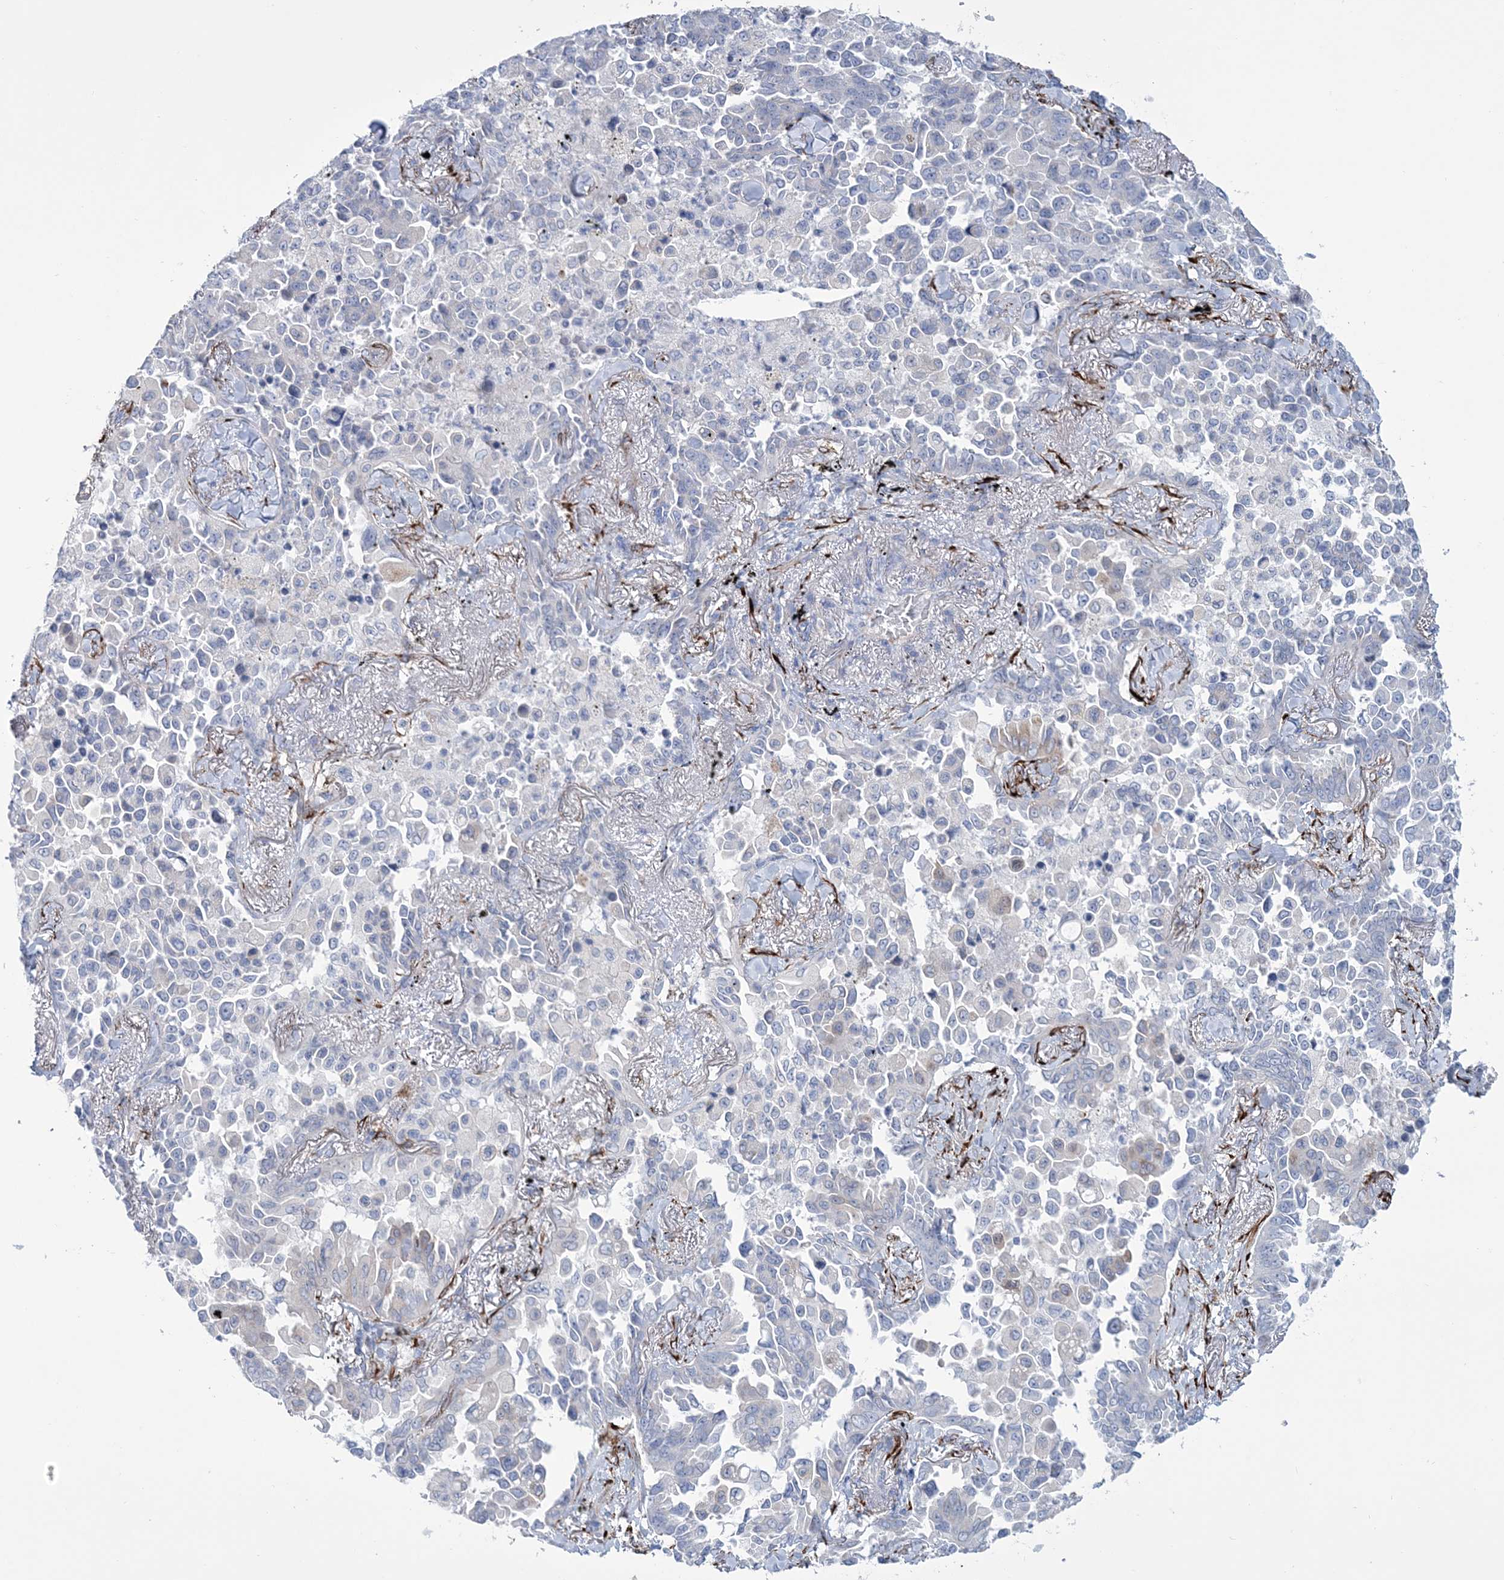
{"staining": {"intensity": "negative", "quantity": "none", "location": "none"}, "tissue": "lung cancer", "cell_type": "Tumor cells", "image_type": "cancer", "snomed": [{"axis": "morphology", "description": "Adenocarcinoma, NOS"}, {"axis": "topography", "description": "Lung"}], "caption": "An immunohistochemistry image of adenocarcinoma (lung) is shown. There is no staining in tumor cells of adenocarcinoma (lung).", "gene": "RAB11FIP5", "patient": {"sex": "female", "age": 67}}